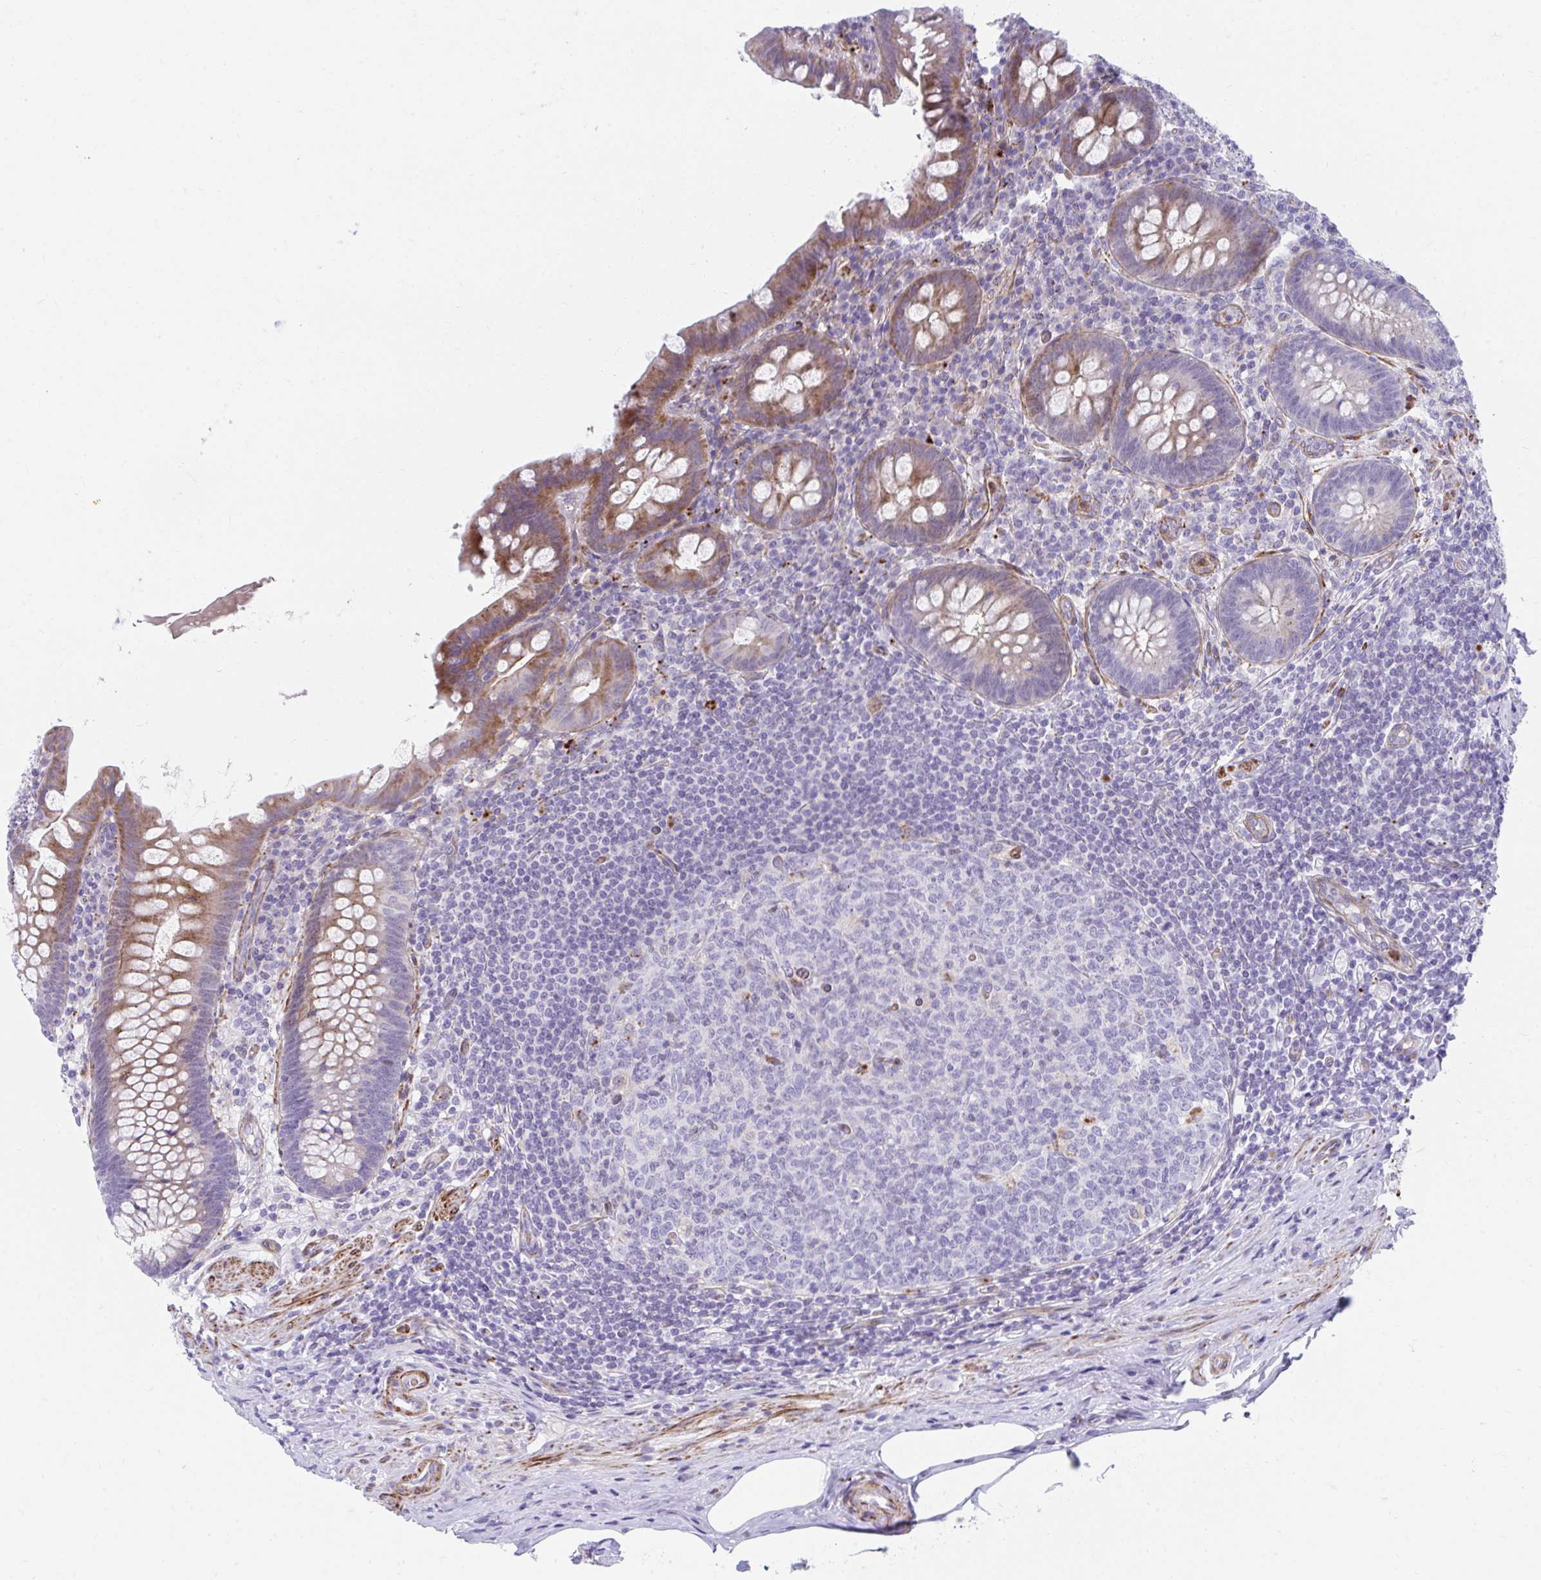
{"staining": {"intensity": "moderate", "quantity": "<25%", "location": "cytoplasmic/membranous"}, "tissue": "appendix", "cell_type": "Glandular cells", "image_type": "normal", "snomed": [{"axis": "morphology", "description": "Normal tissue, NOS"}, {"axis": "topography", "description": "Appendix"}], "caption": "Immunohistochemical staining of normal human appendix displays moderate cytoplasmic/membranous protein expression in about <25% of glandular cells. Immunohistochemistry (ihc) stains the protein in brown and the nuclei are stained blue.", "gene": "CSTB", "patient": {"sex": "male", "age": 71}}